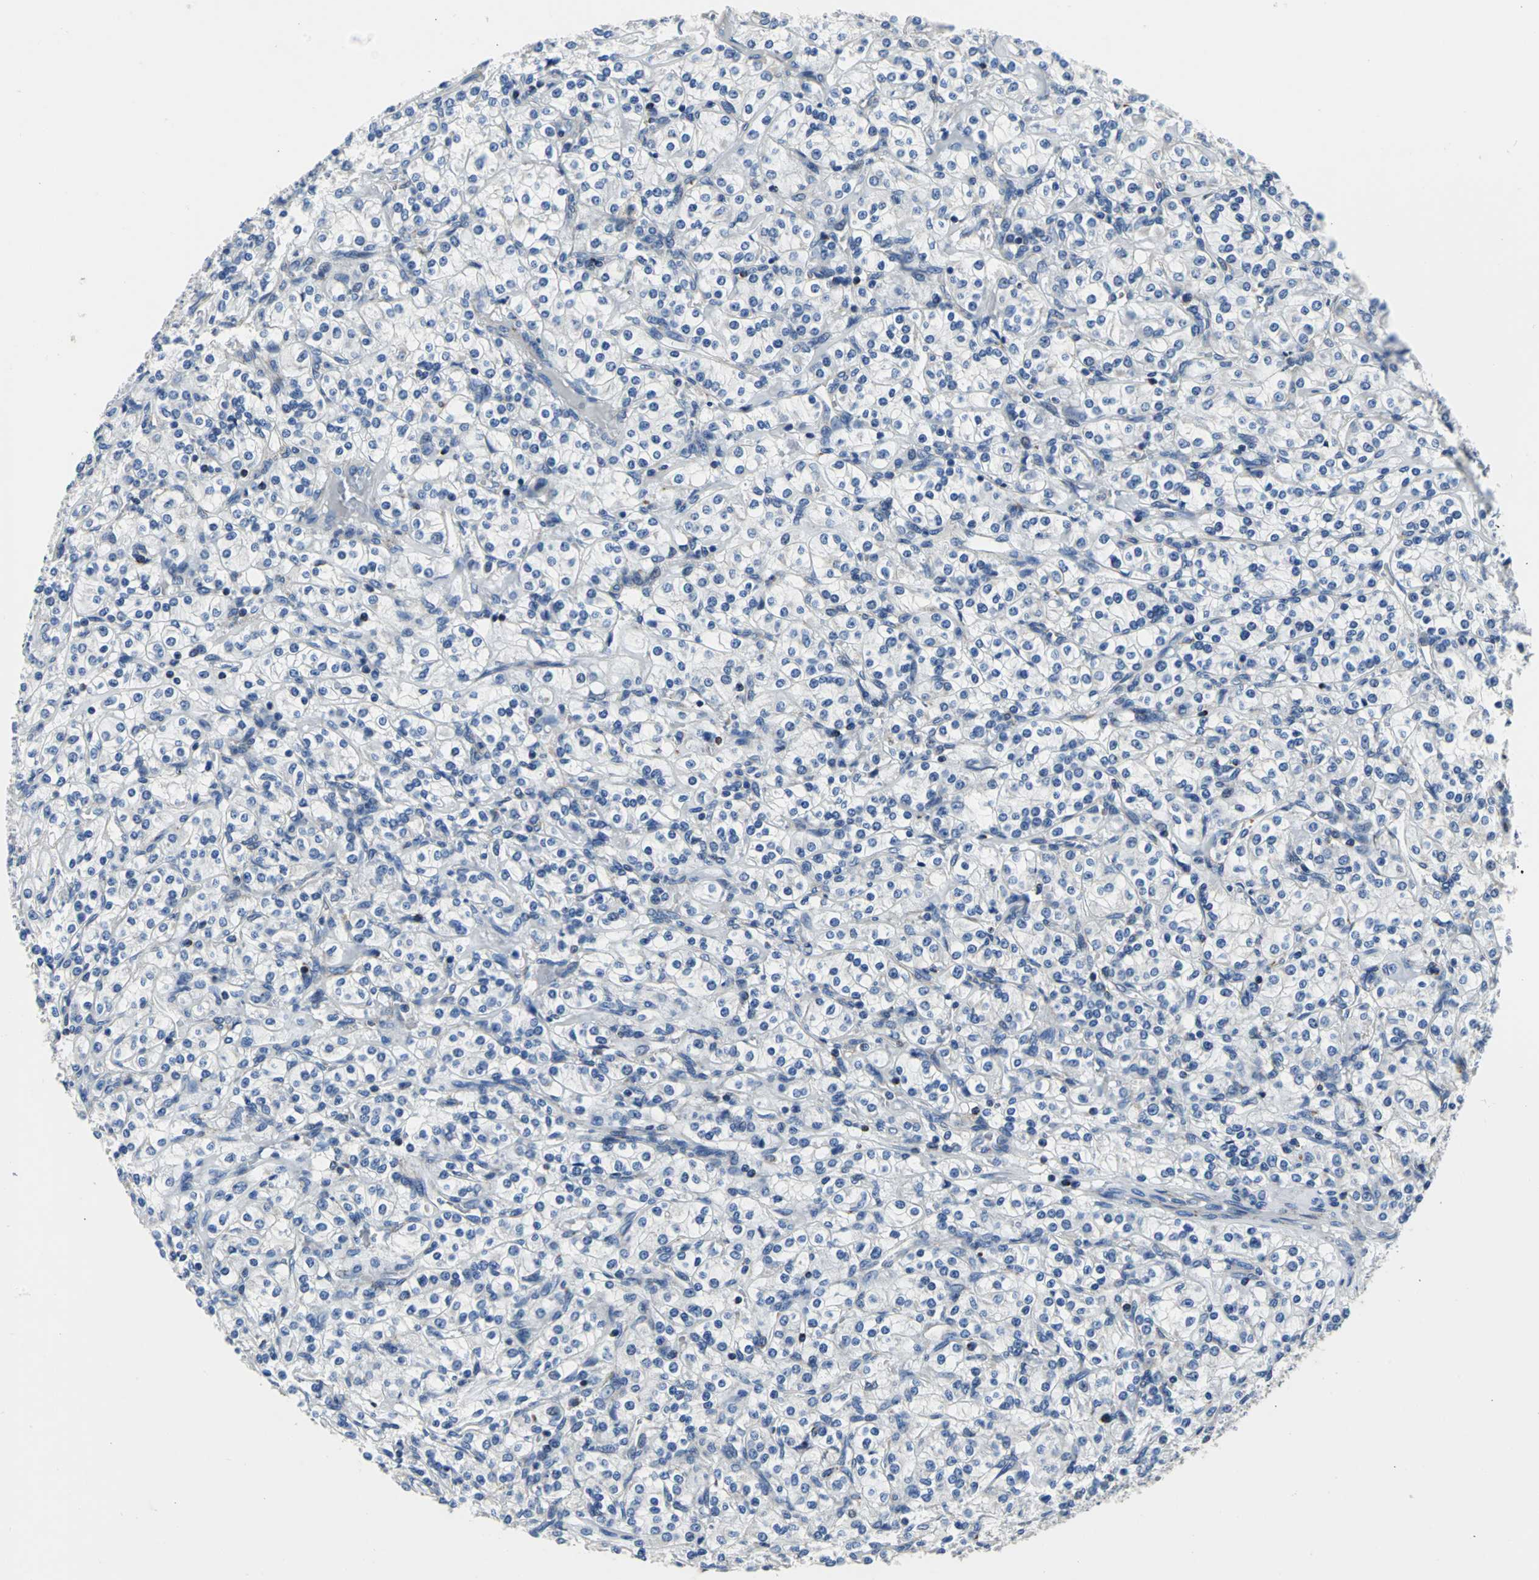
{"staining": {"intensity": "negative", "quantity": "none", "location": "none"}, "tissue": "renal cancer", "cell_type": "Tumor cells", "image_type": "cancer", "snomed": [{"axis": "morphology", "description": "Adenocarcinoma, NOS"}, {"axis": "topography", "description": "Kidney"}], "caption": "Immunohistochemistry micrograph of human renal cancer (adenocarcinoma) stained for a protein (brown), which displays no positivity in tumor cells.", "gene": "IFI6", "patient": {"sex": "male", "age": 77}}